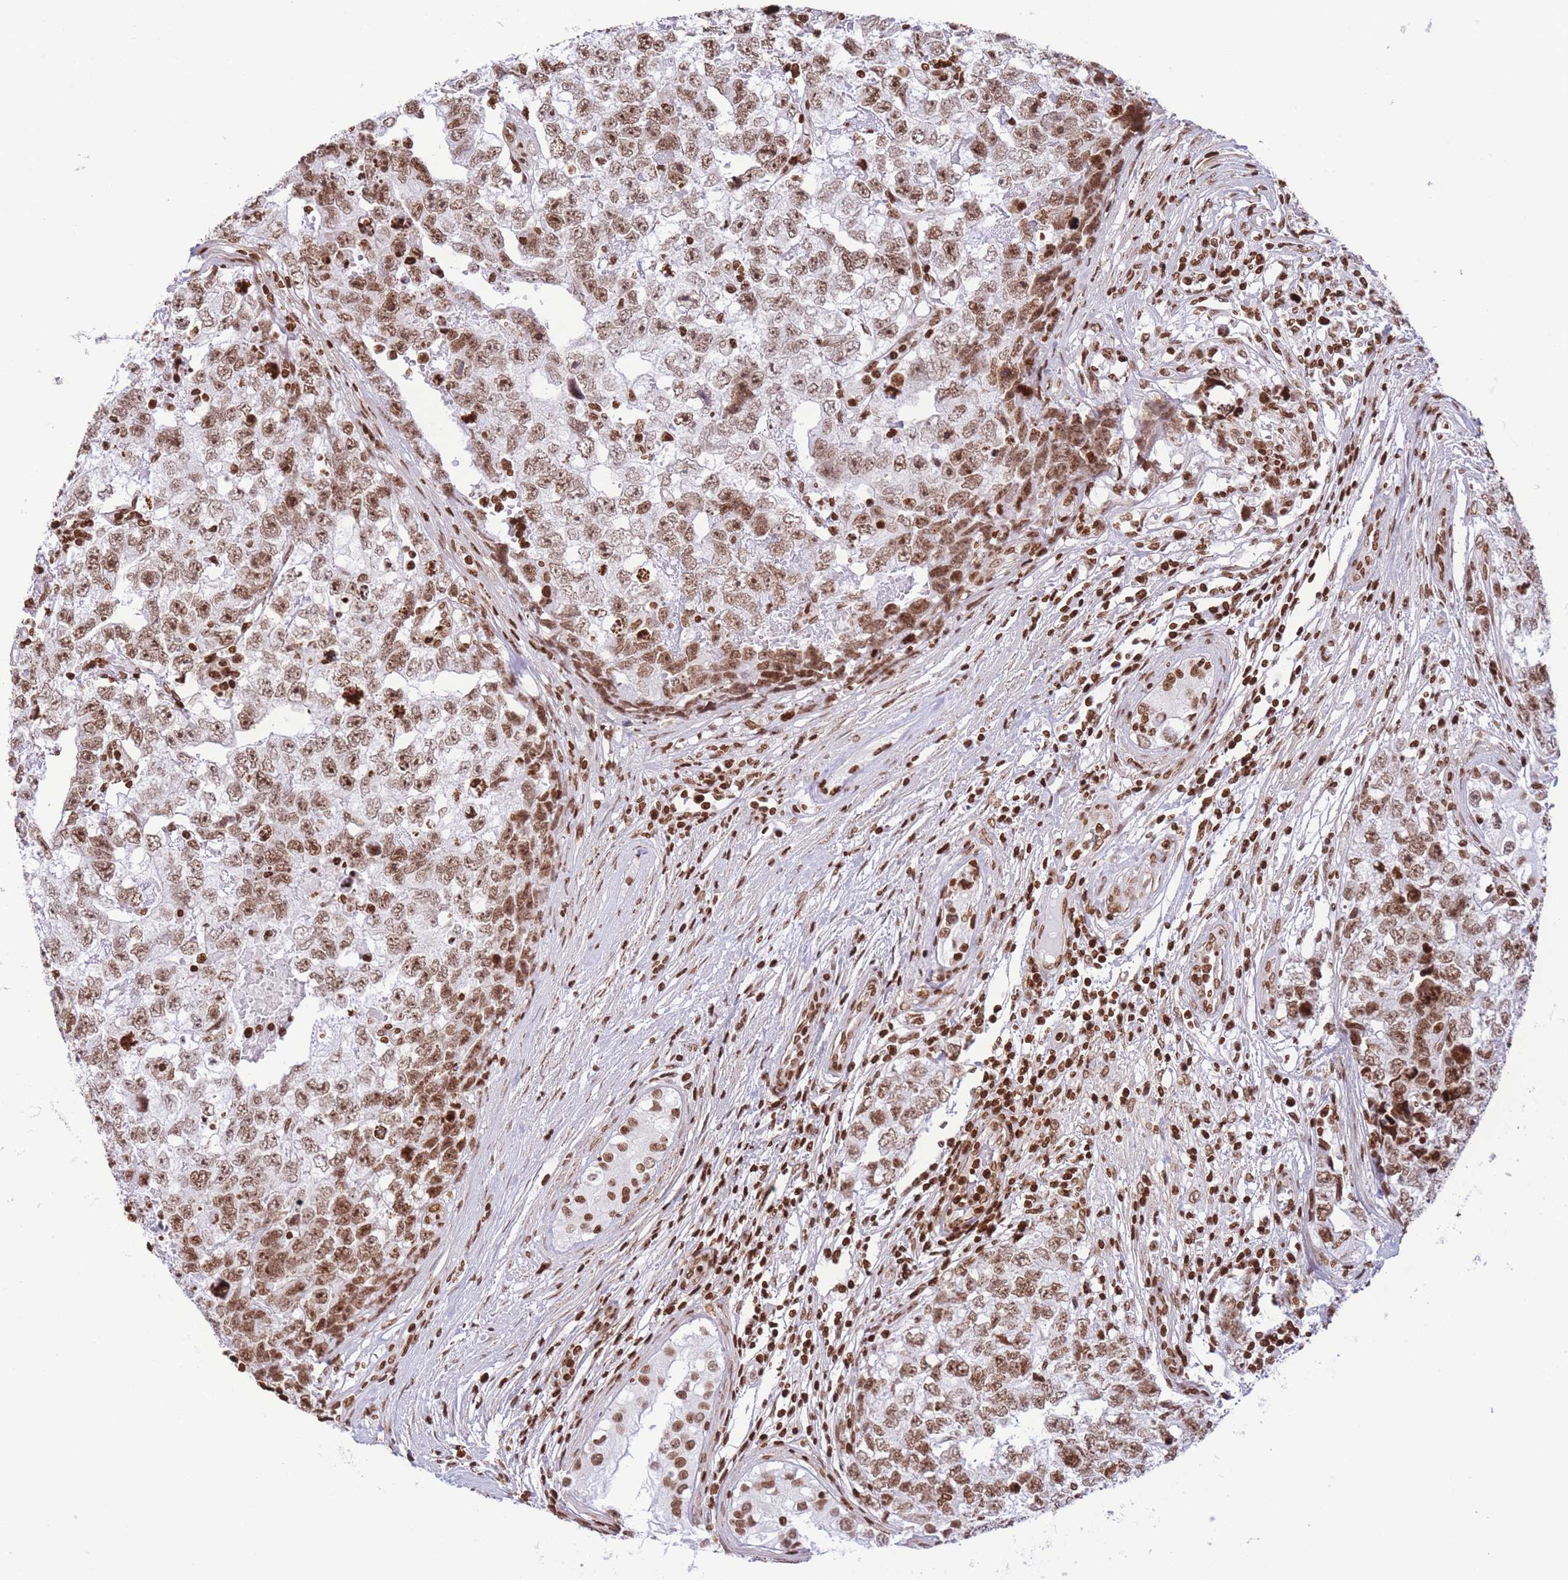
{"staining": {"intensity": "moderate", "quantity": ">75%", "location": "nuclear"}, "tissue": "testis cancer", "cell_type": "Tumor cells", "image_type": "cancer", "snomed": [{"axis": "morphology", "description": "Carcinoma, Embryonal, NOS"}, {"axis": "topography", "description": "Testis"}], "caption": "Approximately >75% of tumor cells in human testis cancer demonstrate moderate nuclear protein positivity as visualized by brown immunohistochemical staining.", "gene": "H2BC11", "patient": {"sex": "male", "age": 22}}